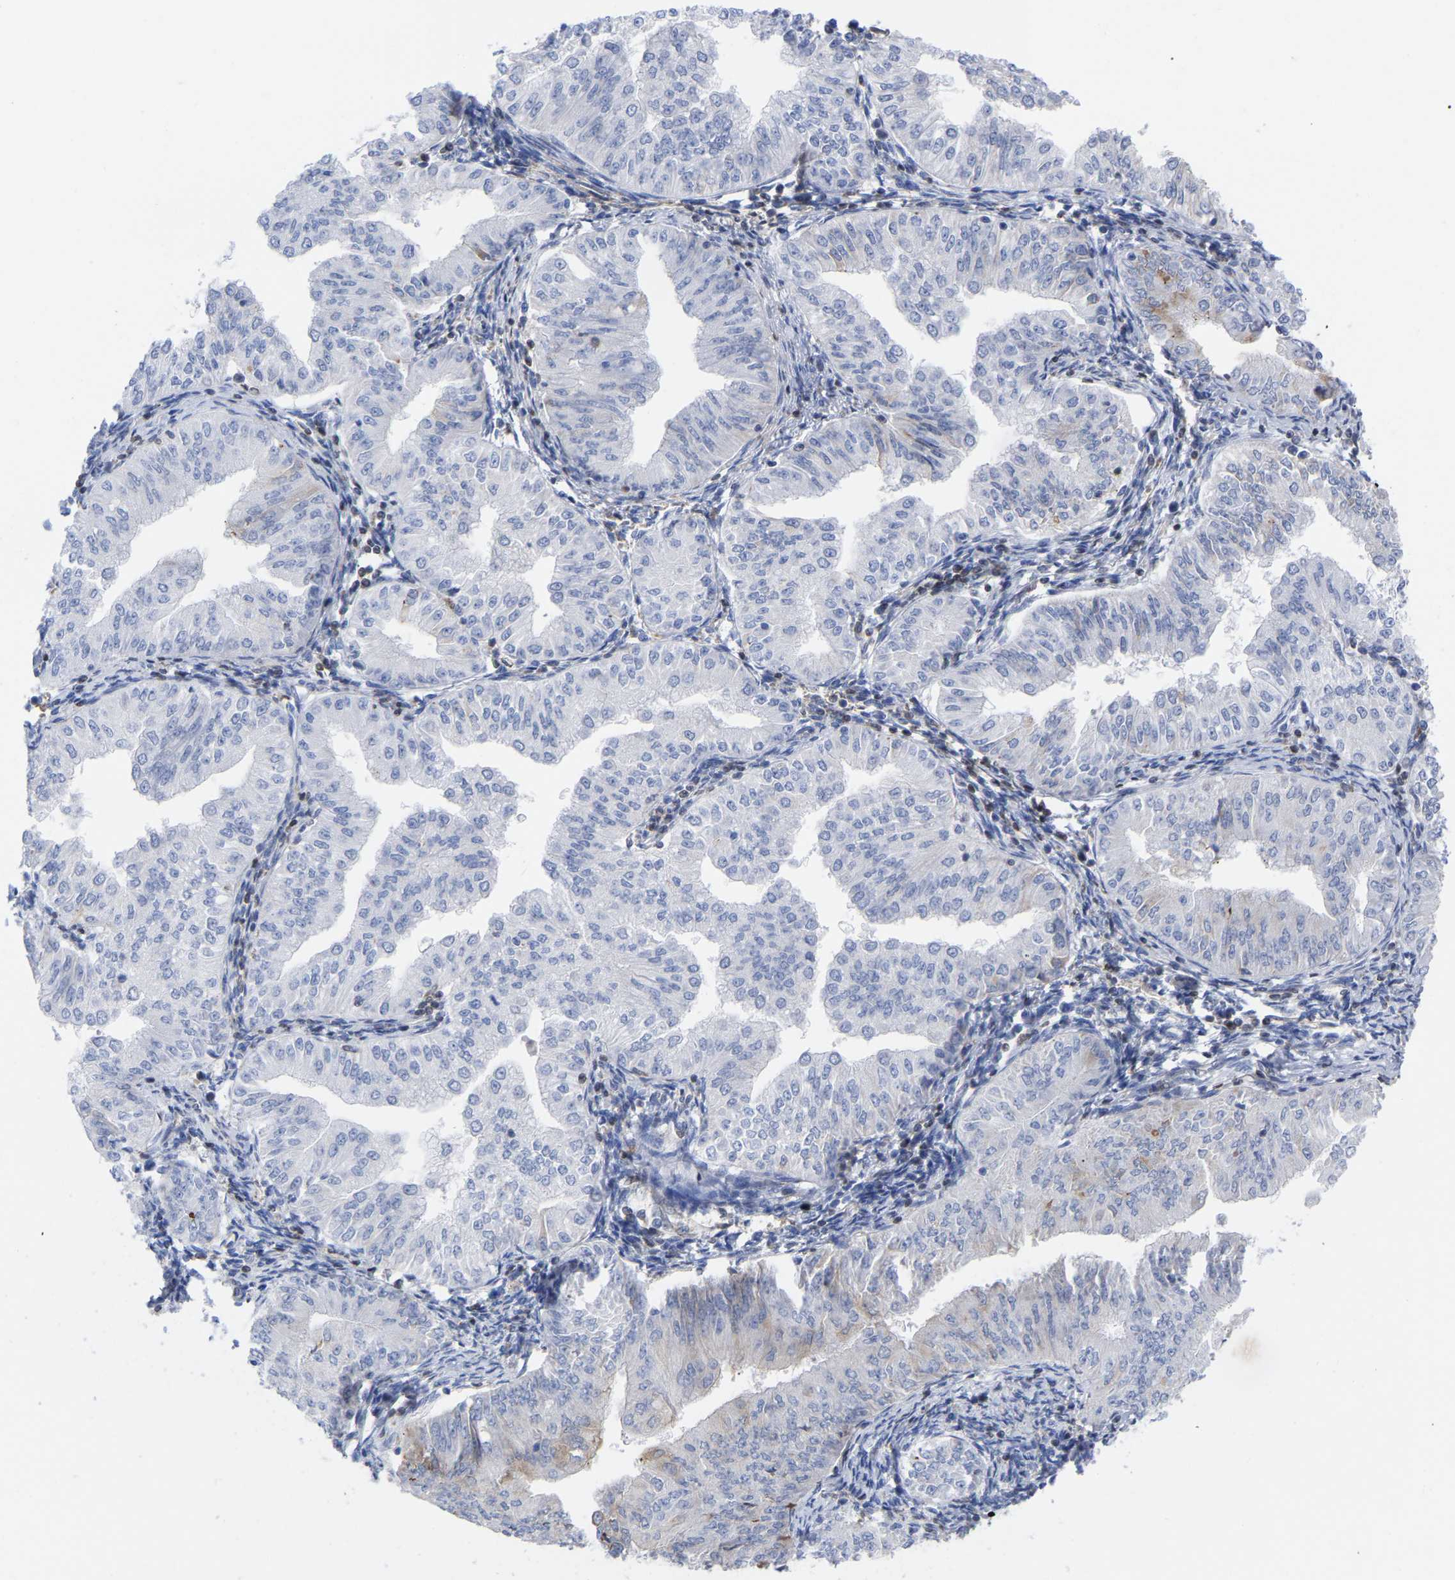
{"staining": {"intensity": "moderate", "quantity": "<25%", "location": "cytoplasmic/membranous"}, "tissue": "endometrial cancer", "cell_type": "Tumor cells", "image_type": "cancer", "snomed": [{"axis": "morphology", "description": "Normal tissue, NOS"}, {"axis": "morphology", "description": "Adenocarcinoma, NOS"}, {"axis": "topography", "description": "Endometrium"}], "caption": "An immunohistochemistry image of tumor tissue is shown. Protein staining in brown highlights moderate cytoplasmic/membranous positivity in endometrial cancer (adenocarcinoma) within tumor cells. Using DAB (3,3'-diaminobenzidine) (brown) and hematoxylin (blue) stains, captured at high magnification using brightfield microscopy.", "gene": "GIMAP4", "patient": {"sex": "female", "age": 53}}